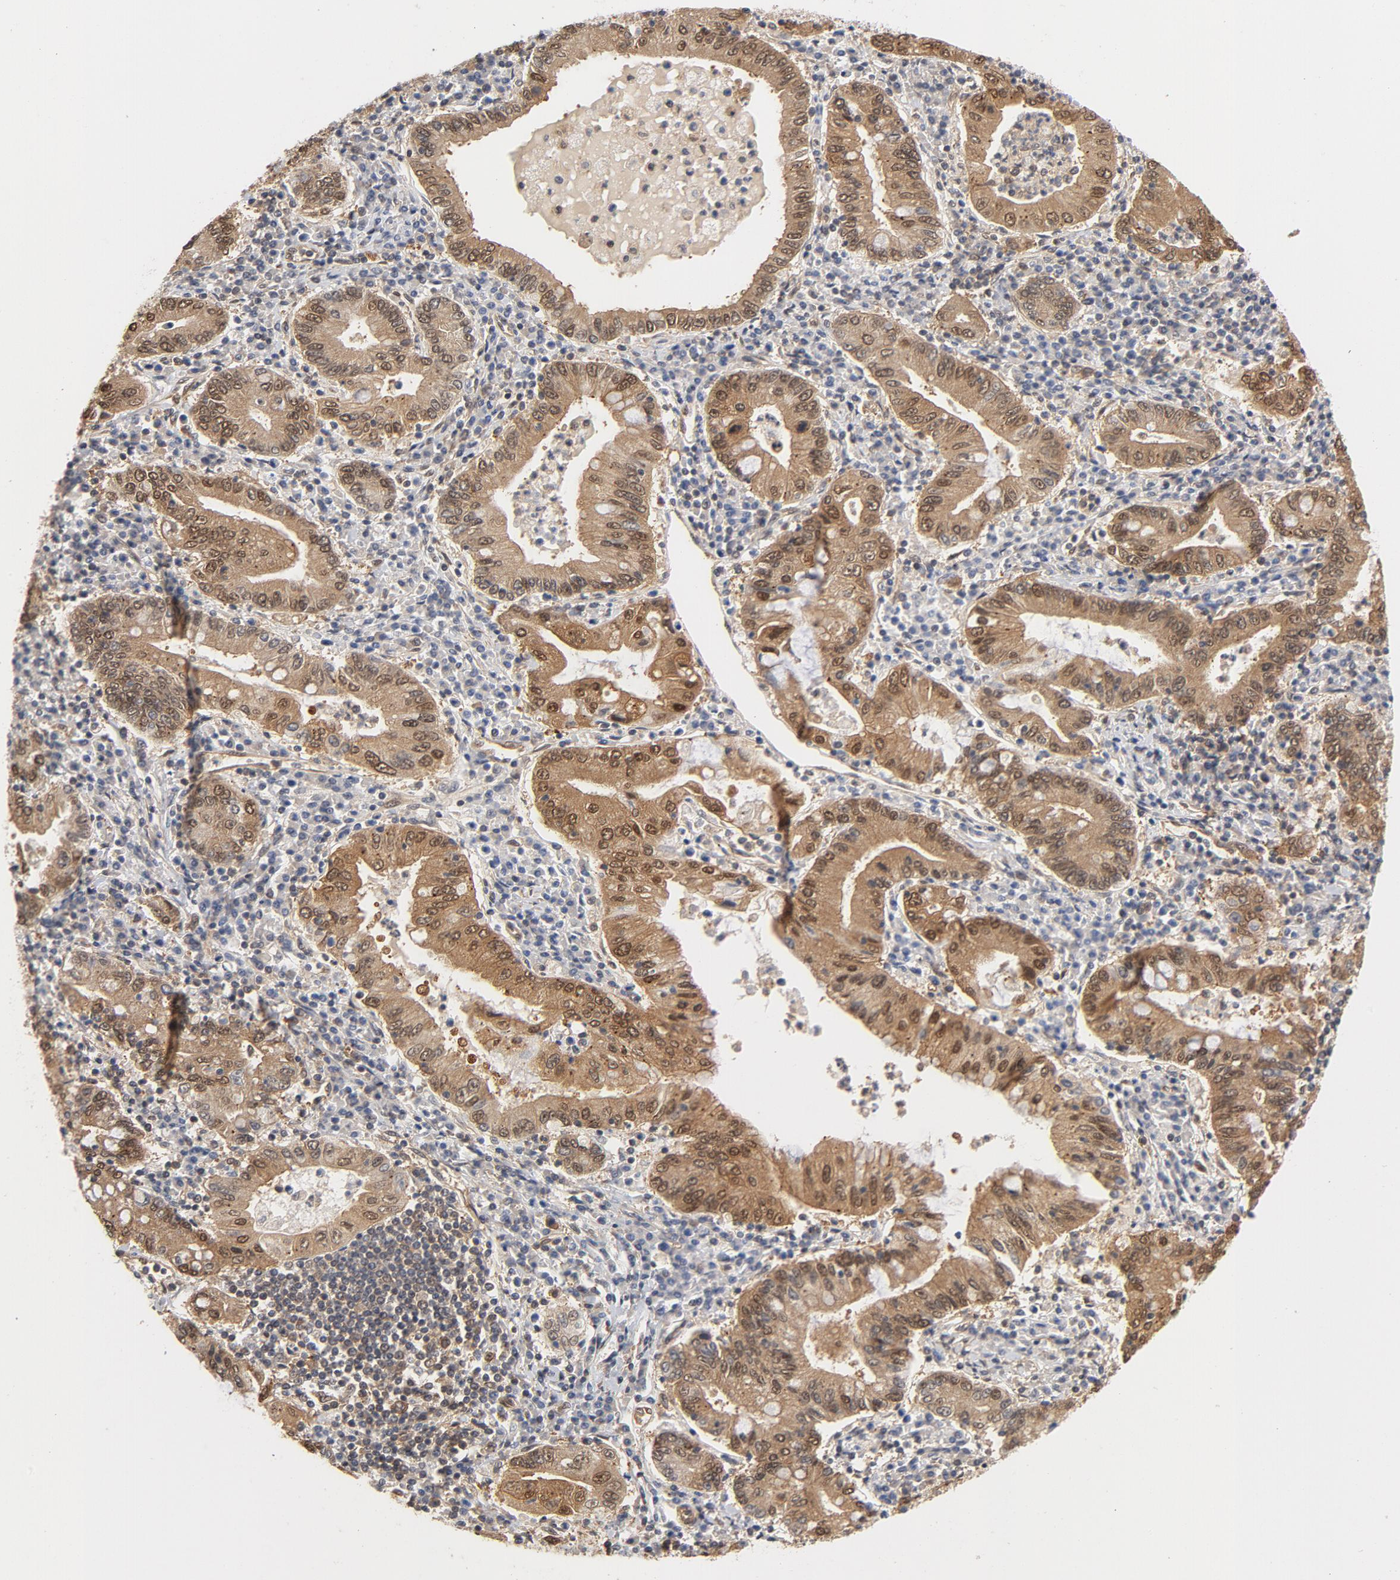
{"staining": {"intensity": "moderate", "quantity": ">75%", "location": "cytoplasmic/membranous,nuclear"}, "tissue": "stomach cancer", "cell_type": "Tumor cells", "image_type": "cancer", "snomed": [{"axis": "morphology", "description": "Normal tissue, NOS"}, {"axis": "morphology", "description": "Adenocarcinoma, NOS"}, {"axis": "topography", "description": "Esophagus"}, {"axis": "topography", "description": "Stomach, upper"}, {"axis": "topography", "description": "Peripheral nerve tissue"}], "caption": "Tumor cells display moderate cytoplasmic/membranous and nuclear positivity in about >75% of cells in stomach cancer (adenocarcinoma).", "gene": "CDC37", "patient": {"sex": "male", "age": 62}}